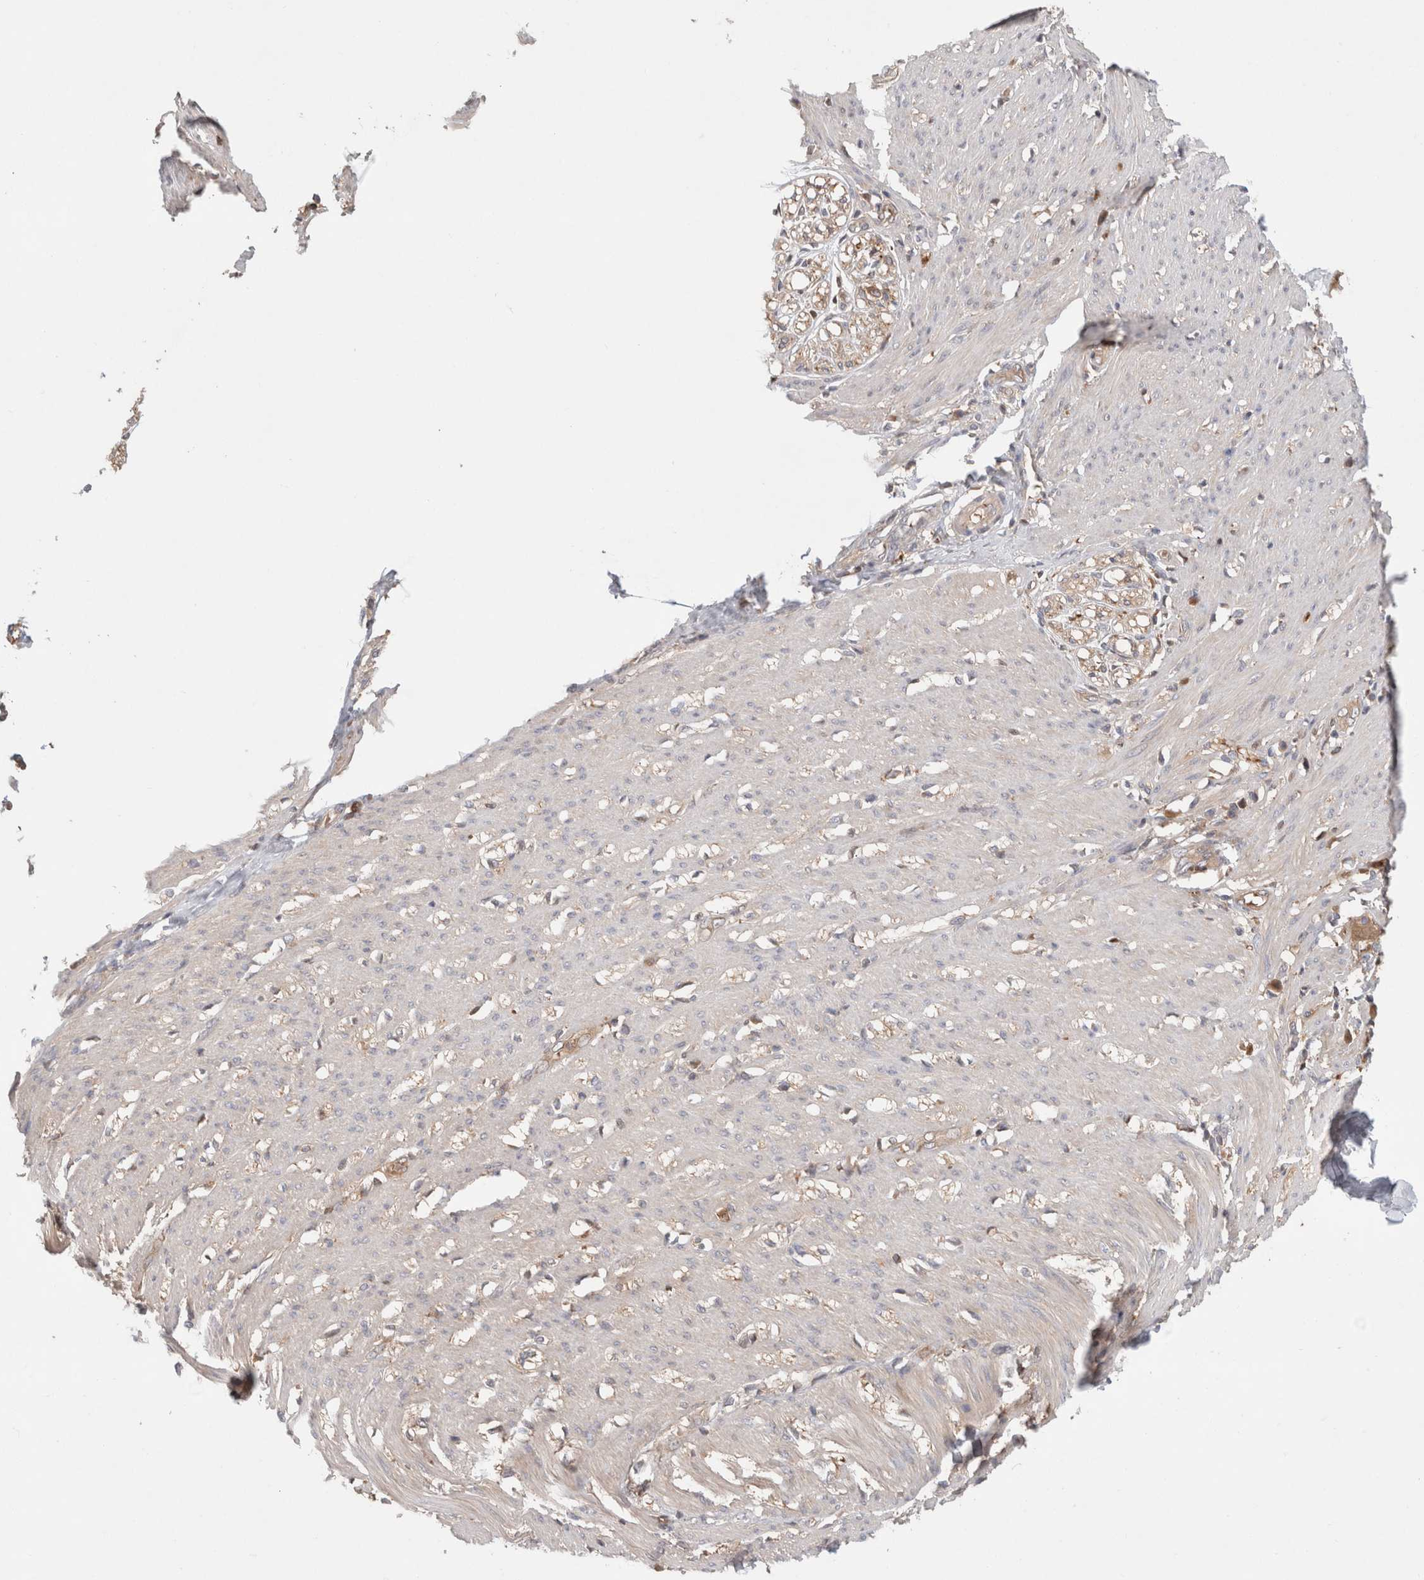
{"staining": {"intensity": "weak", "quantity": ">75%", "location": "cytoplasmic/membranous"}, "tissue": "smooth muscle", "cell_type": "Smooth muscle cells", "image_type": "normal", "snomed": [{"axis": "morphology", "description": "Normal tissue, NOS"}, {"axis": "morphology", "description": "Adenocarcinoma, NOS"}, {"axis": "topography", "description": "Colon"}, {"axis": "topography", "description": "Peripheral nerve tissue"}], "caption": "Protein positivity by immunohistochemistry (IHC) shows weak cytoplasmic/membranous expression in about >75% of smooth muscle cells in benign smooth muscle. (IHC, brightfield microscopy, high magnification).", "gene": "KLHL14", "patient": {"sex": "male", "age": 14}}